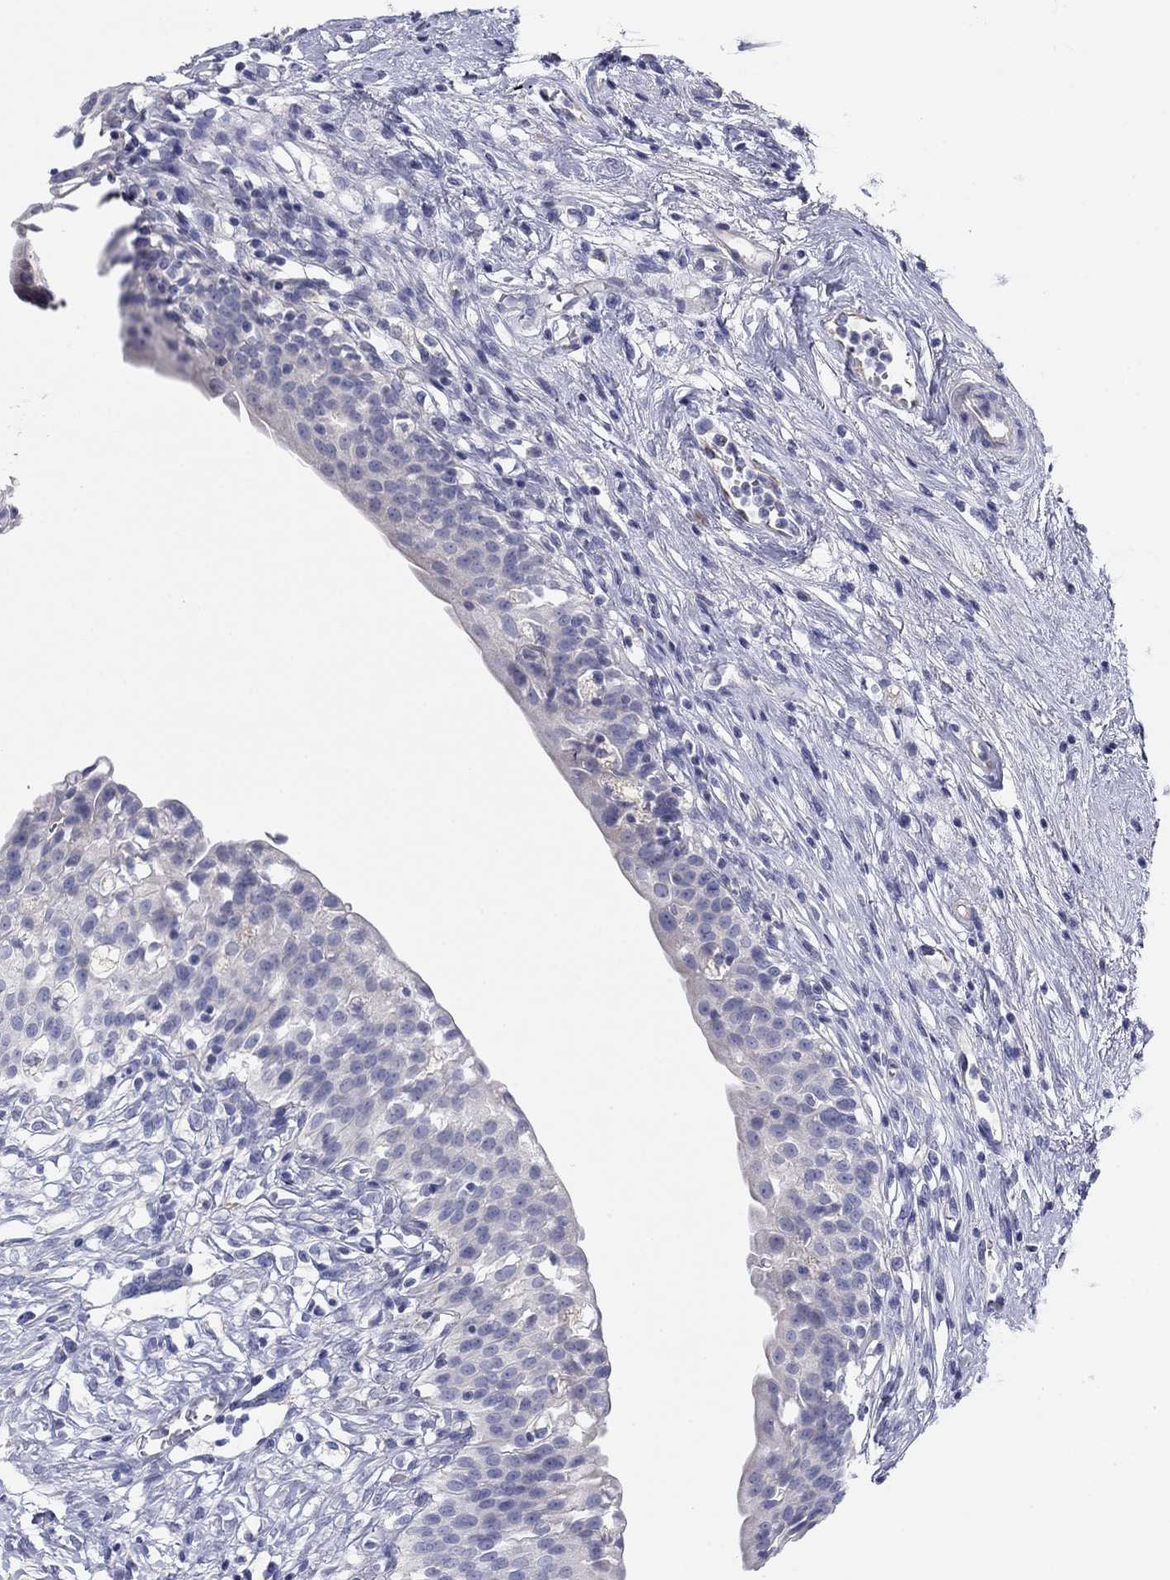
{"staining": {"intensity": "negative", "quantity": "none", "location": "none"}, "tissue": "urinary bladder", "cell_type": "Urothelial cells", "image_type": "normal", "snomed": [{"axis": "morphology", "description": "Normal tissue, NOS"}, {"axis": "topography", "description": "Urinary bladder"}], "caption": "Protein analysis of benign urinary bladder demonstrates no significant positivity in urothelial cells.", "gene": "SEPTIN3", "patient": {"sex": "male", "age": 76}}